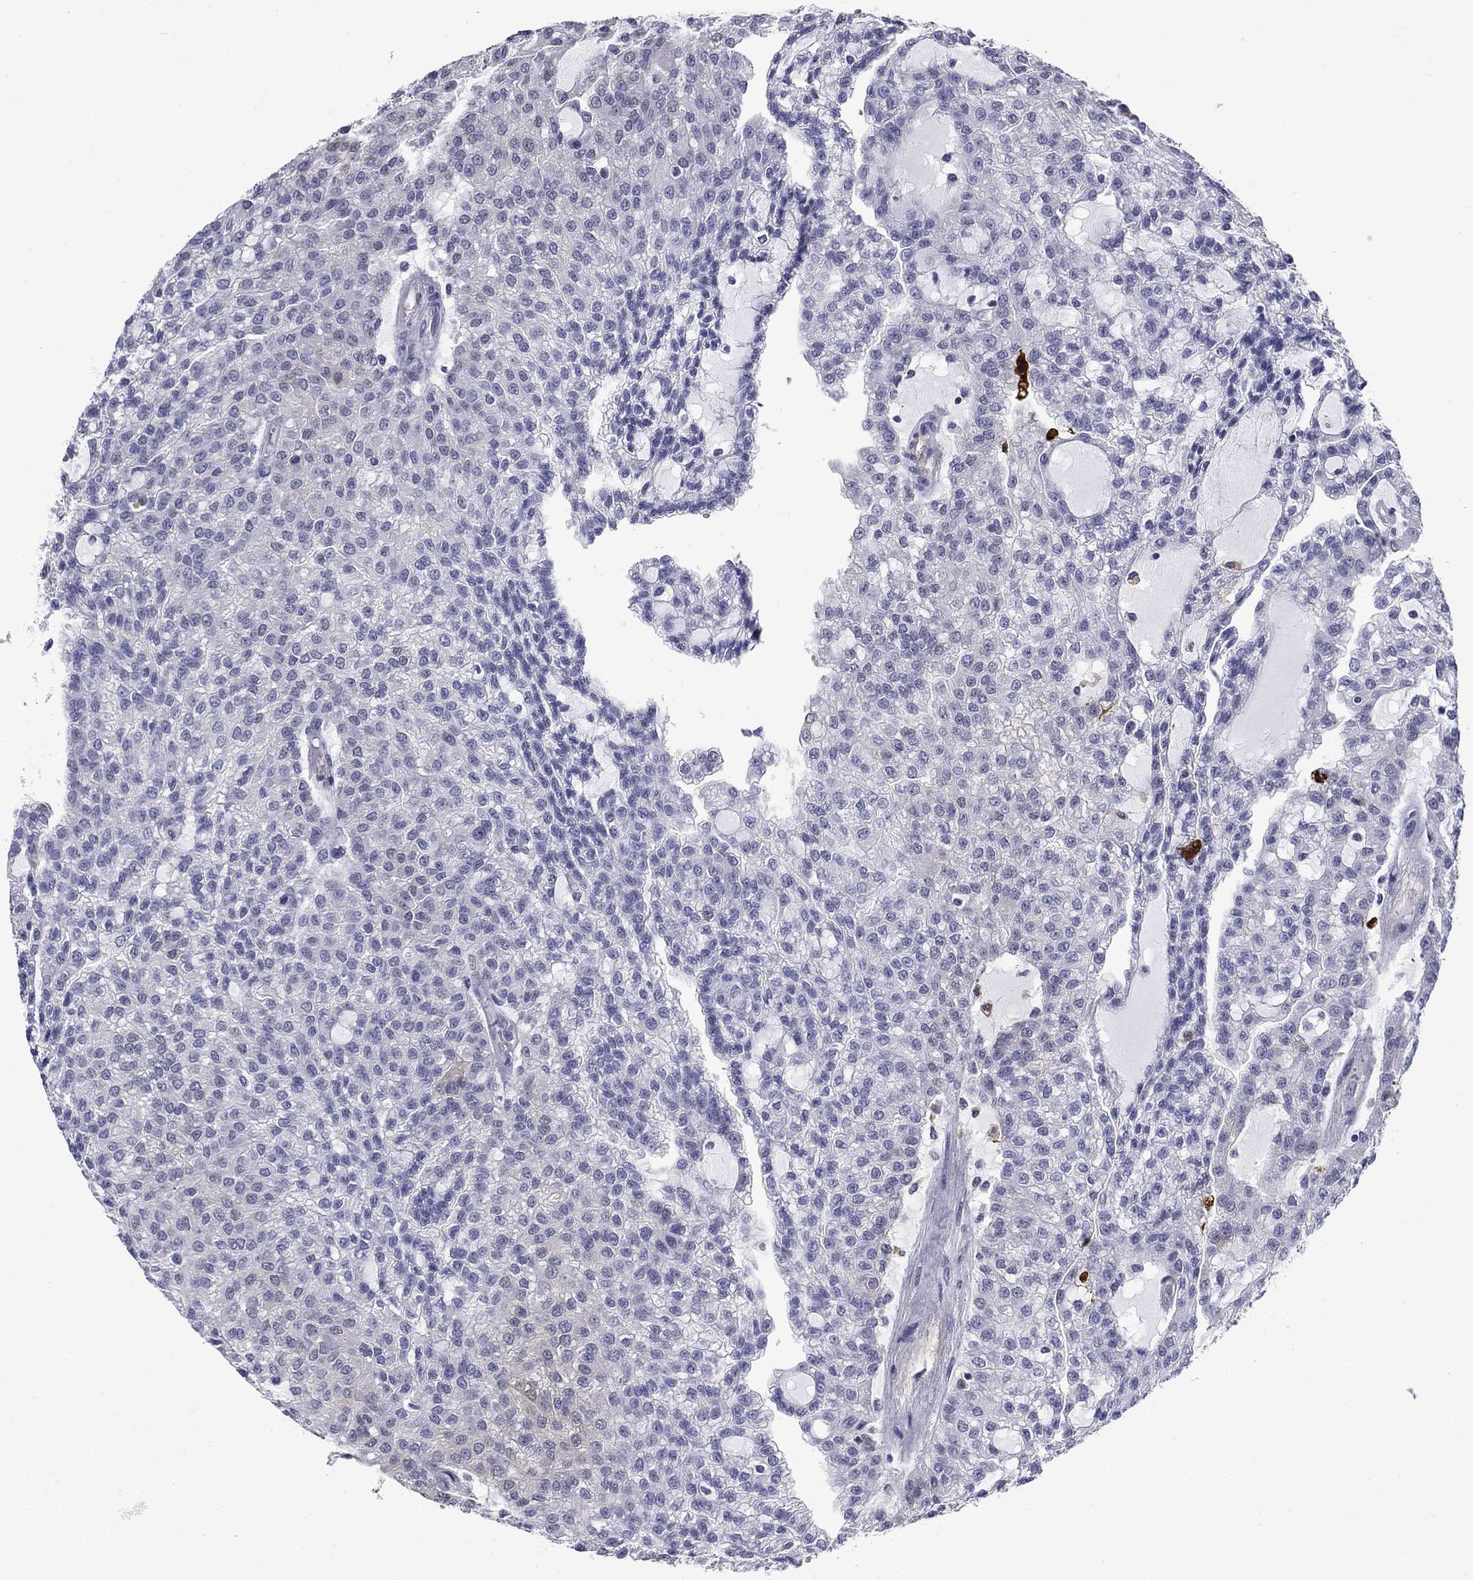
{"staining": {"intensity": "negative", "quantity": "none", "location": "none"}, "tissue": "renal cancer", "cell_type": "Tumor cells", "image_type": "cancer", "snomed": [{"axis": "morphology", "description": "Adenocarcinoma, NOS"}, {"axis": "topography", "description": "Kidney"}], "caption": "Immunohistochemistry (IHC) micrograph of neoplastic tissue: human renal cancer stained with DAB (3,3'-diaminobenzidine) demonstrates no significant protein positivity in tumor cells.", "gene": "BCL2L14", "patient": {"sex": "male", "age": 63}}